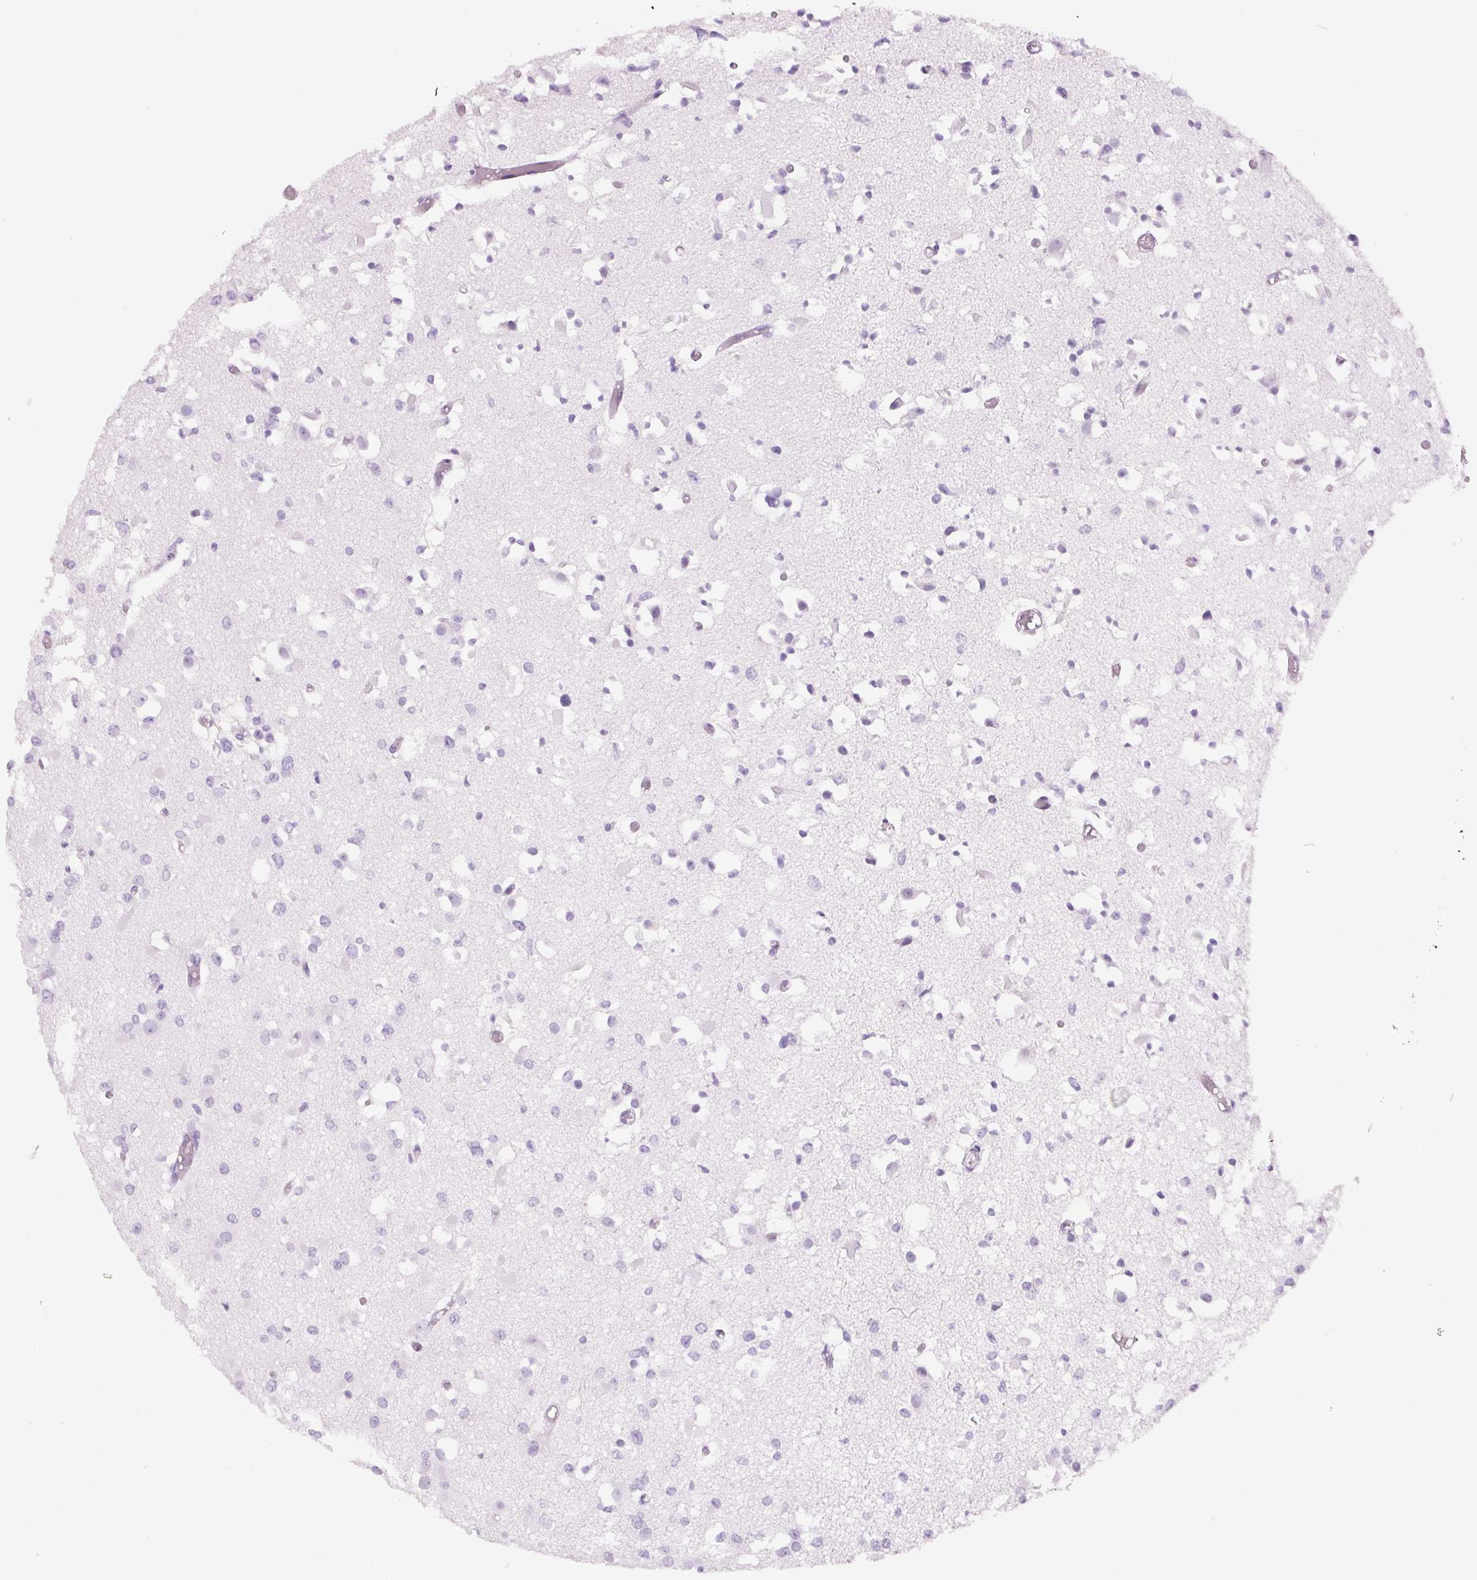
{"staining": {"intensity": "negative", "quantity": "none", "location": "none"}, "tissue": "glioma", "cell_type": "Tumor cells", "image_type": "cancer", "snomed": [{"axis": "morphology", "description": "Glioma, malignant, Low grade"}, {"axis": "topography", "description": "Brain"}], "caption": "Tumor cells show no significant protein positivity in malignant glioma (low-grade). (DAB immunohistochemistry with hematoxylin counter stain).", "gene": "COL9A2", "patient": {"sex": "female", "age": 22}}